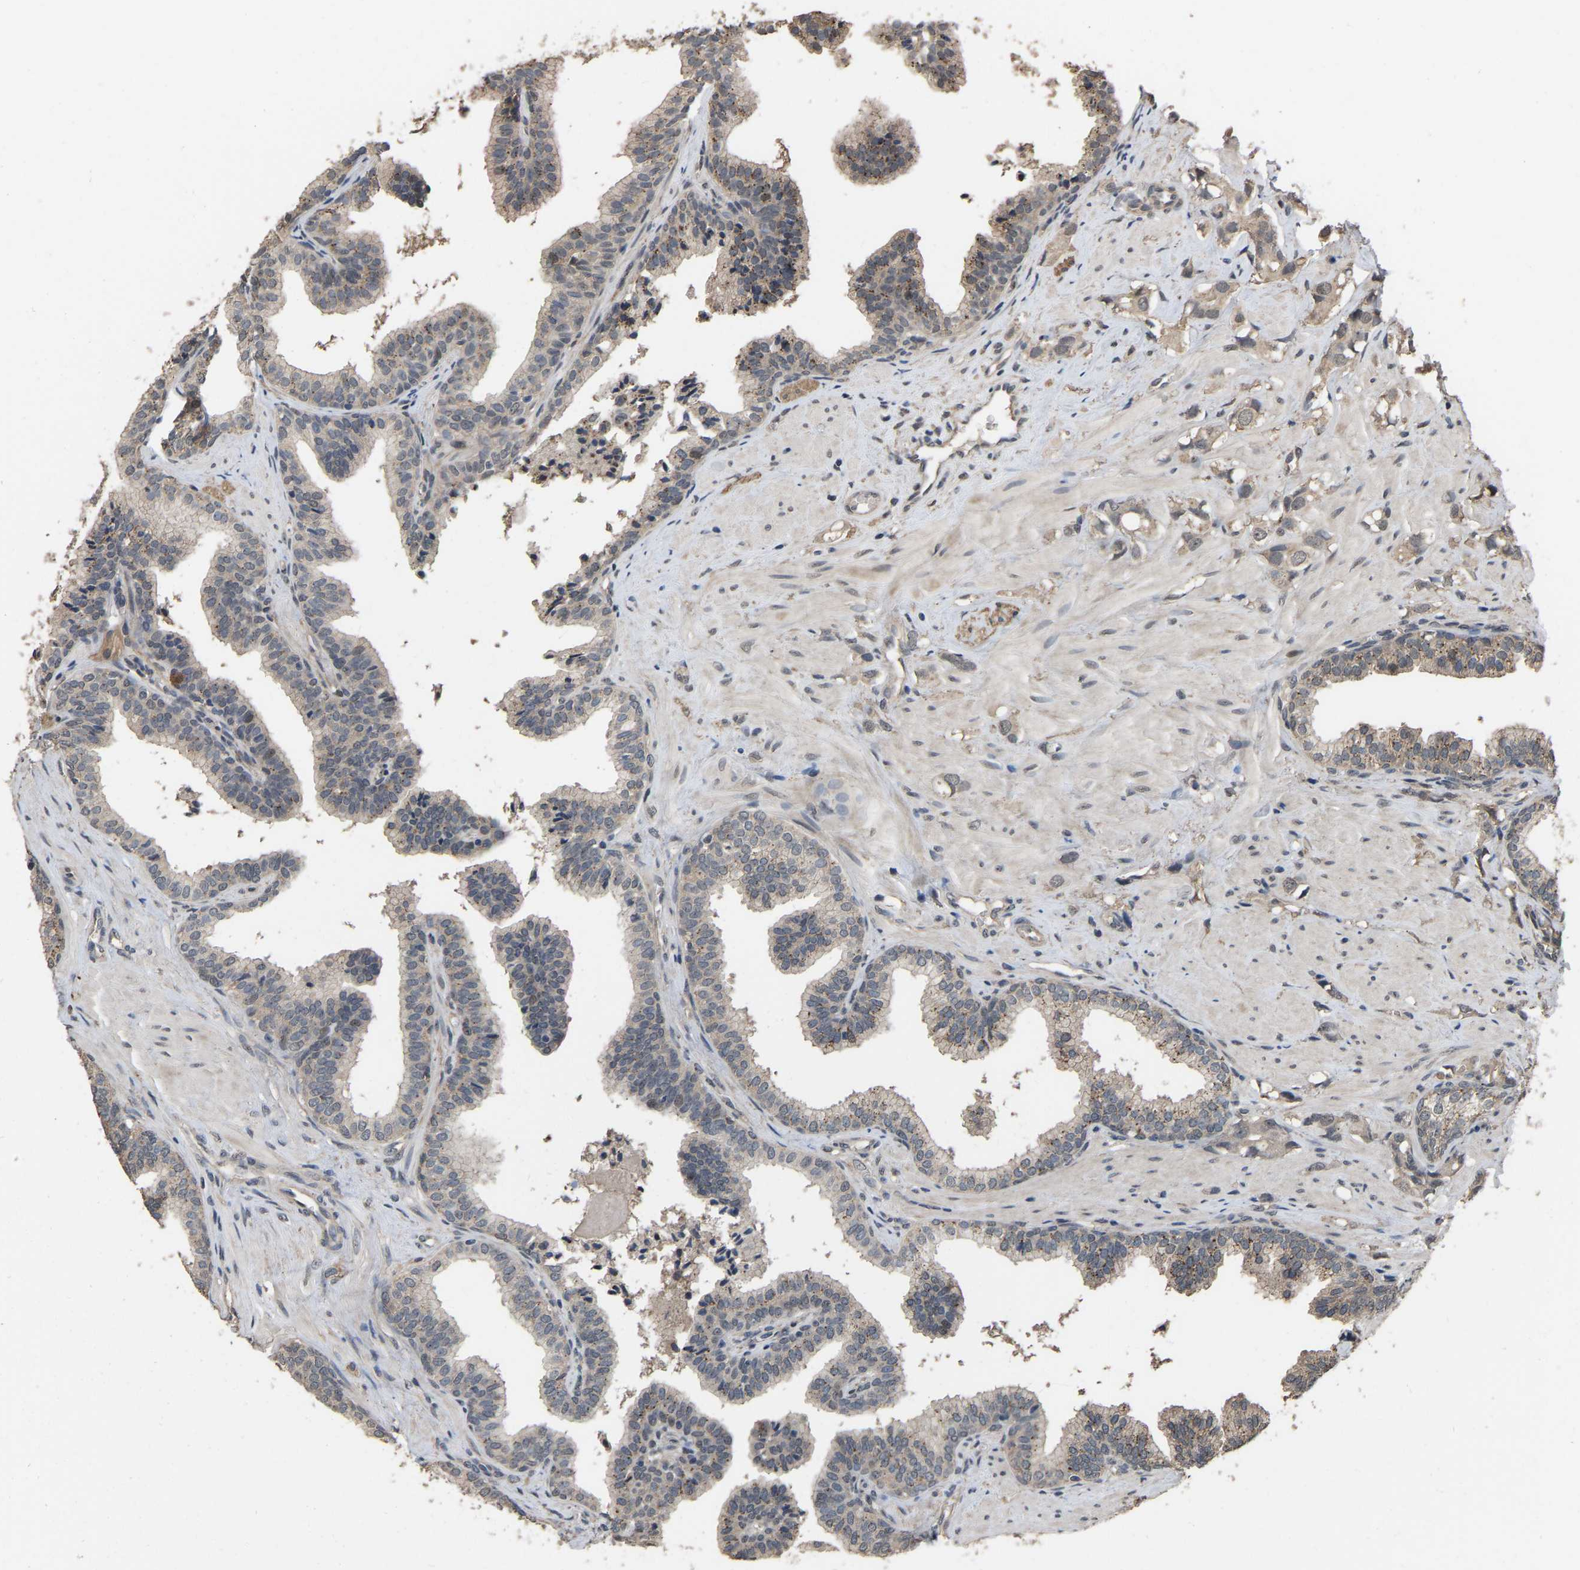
{"staining": {"intensity": "weak", "quantity": ">75%", "location": "cytoplasmic/membranous"}, "tissue": "prostate cancer", "cell_type": "Tumor cells", "image_type": "cancer", "snomed": [{"axis": "morphology", "description": "Adenocarcinoma, High grade"}, {"axis": "topography", "description": "Prostate"}], "caption": "The micrograph shows a brown stain indicating the presence of a protein in the cytoplasmic/membranous of tumor cells in prostate cancer. (DAB IHC with brightfield microscopy, high magnification).", "gene": "ARHGAP23", "patient": {"sex": "male", "age": 52}}